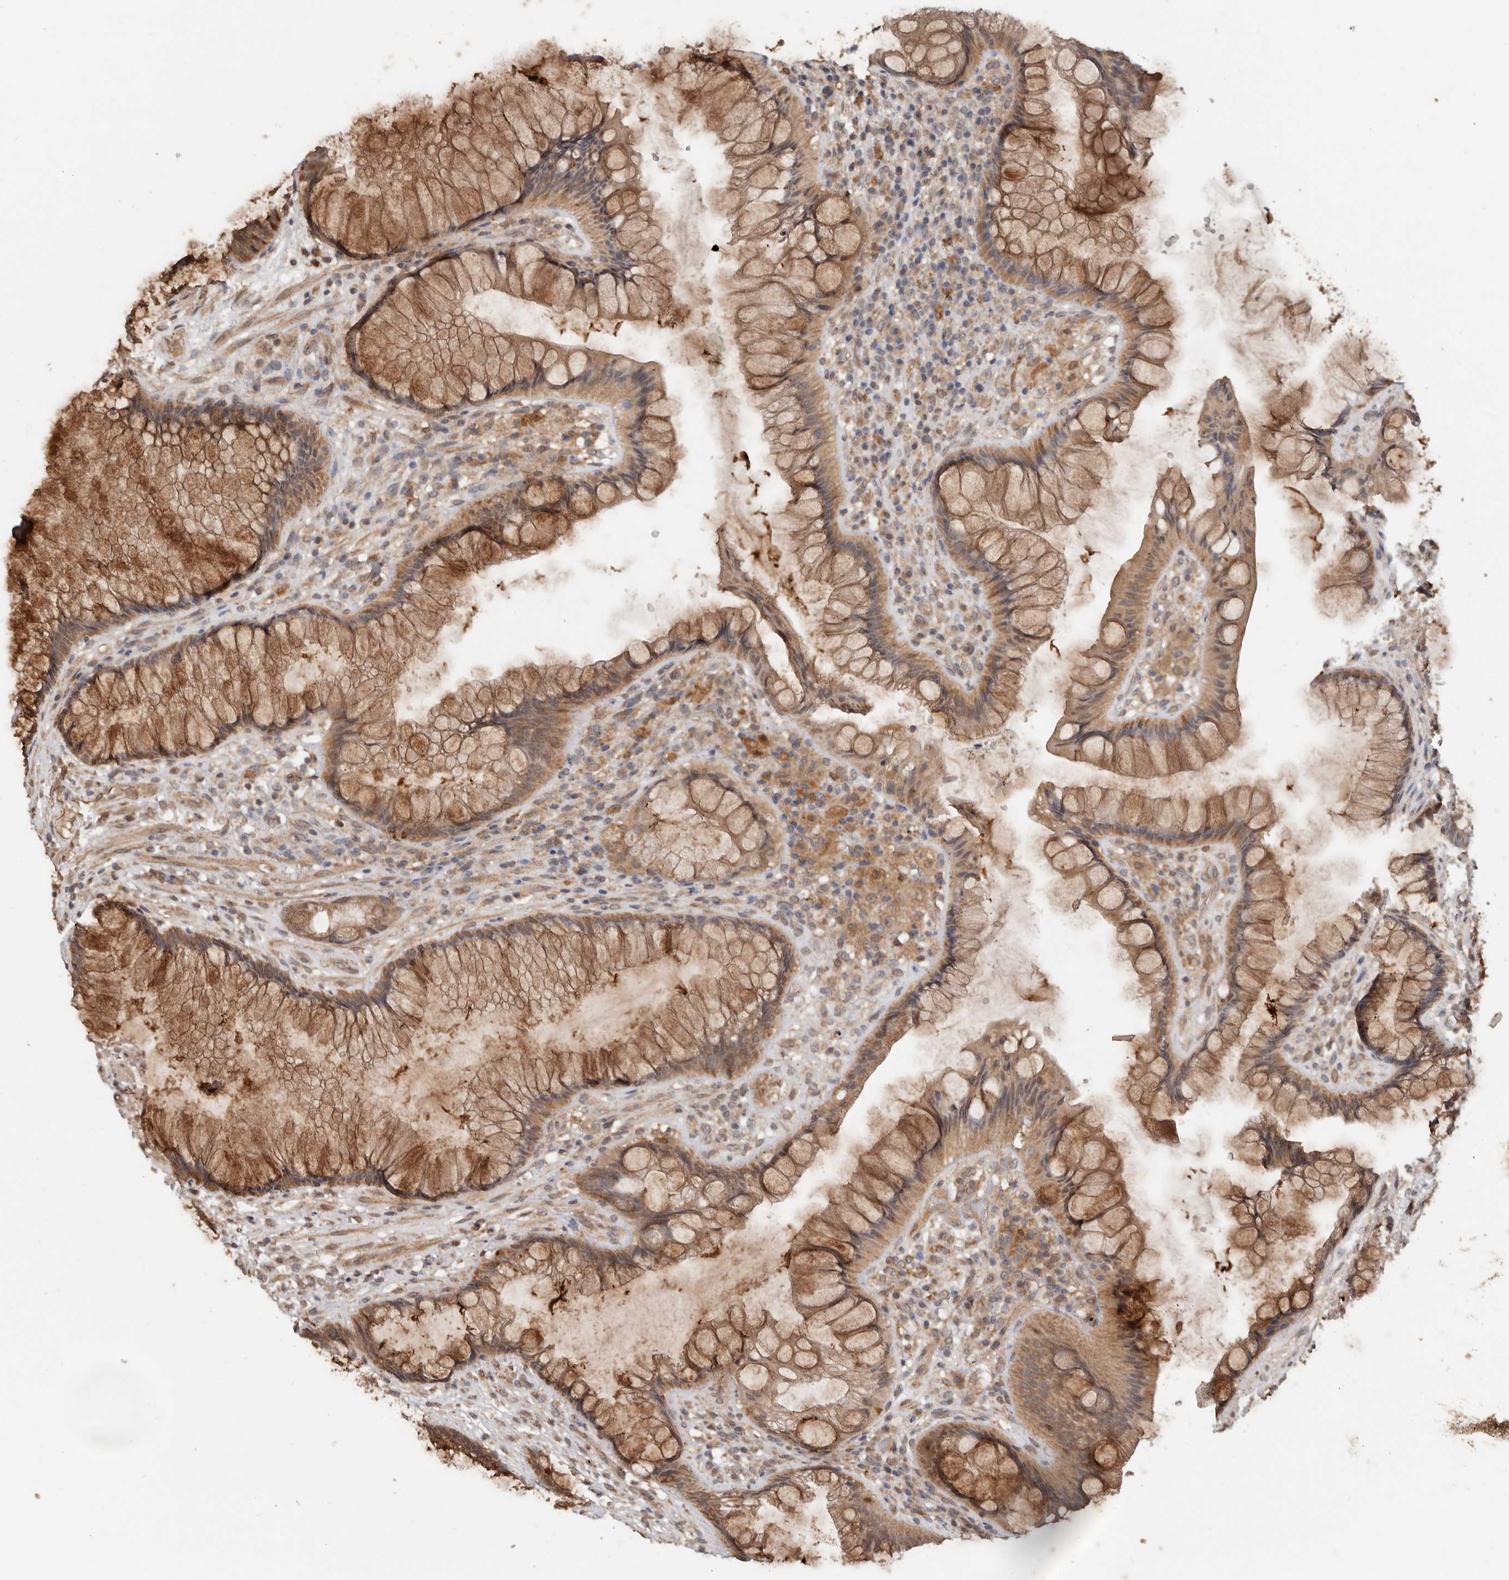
{"staining": {"intensity": "strong", "quantity": ">75%", "location": "cytoplasmic/membranous"}, "tissue": "rectum", "cell_type": "Glandular cells", "image_type": "normal", "snomed": [{"axis": "morphology", "description": "Normal tissue, NOS"}, {"axis": "topography", "description": "Rectum"}], "caption": "Approximately >75% of glandular cells in normal rectum show strong cytoplasmic/membranous protein expression as visualized by brown immunohistochemical staining.", "gene": "RSPO2", "patient": {"sex": "male", "age": 51}}